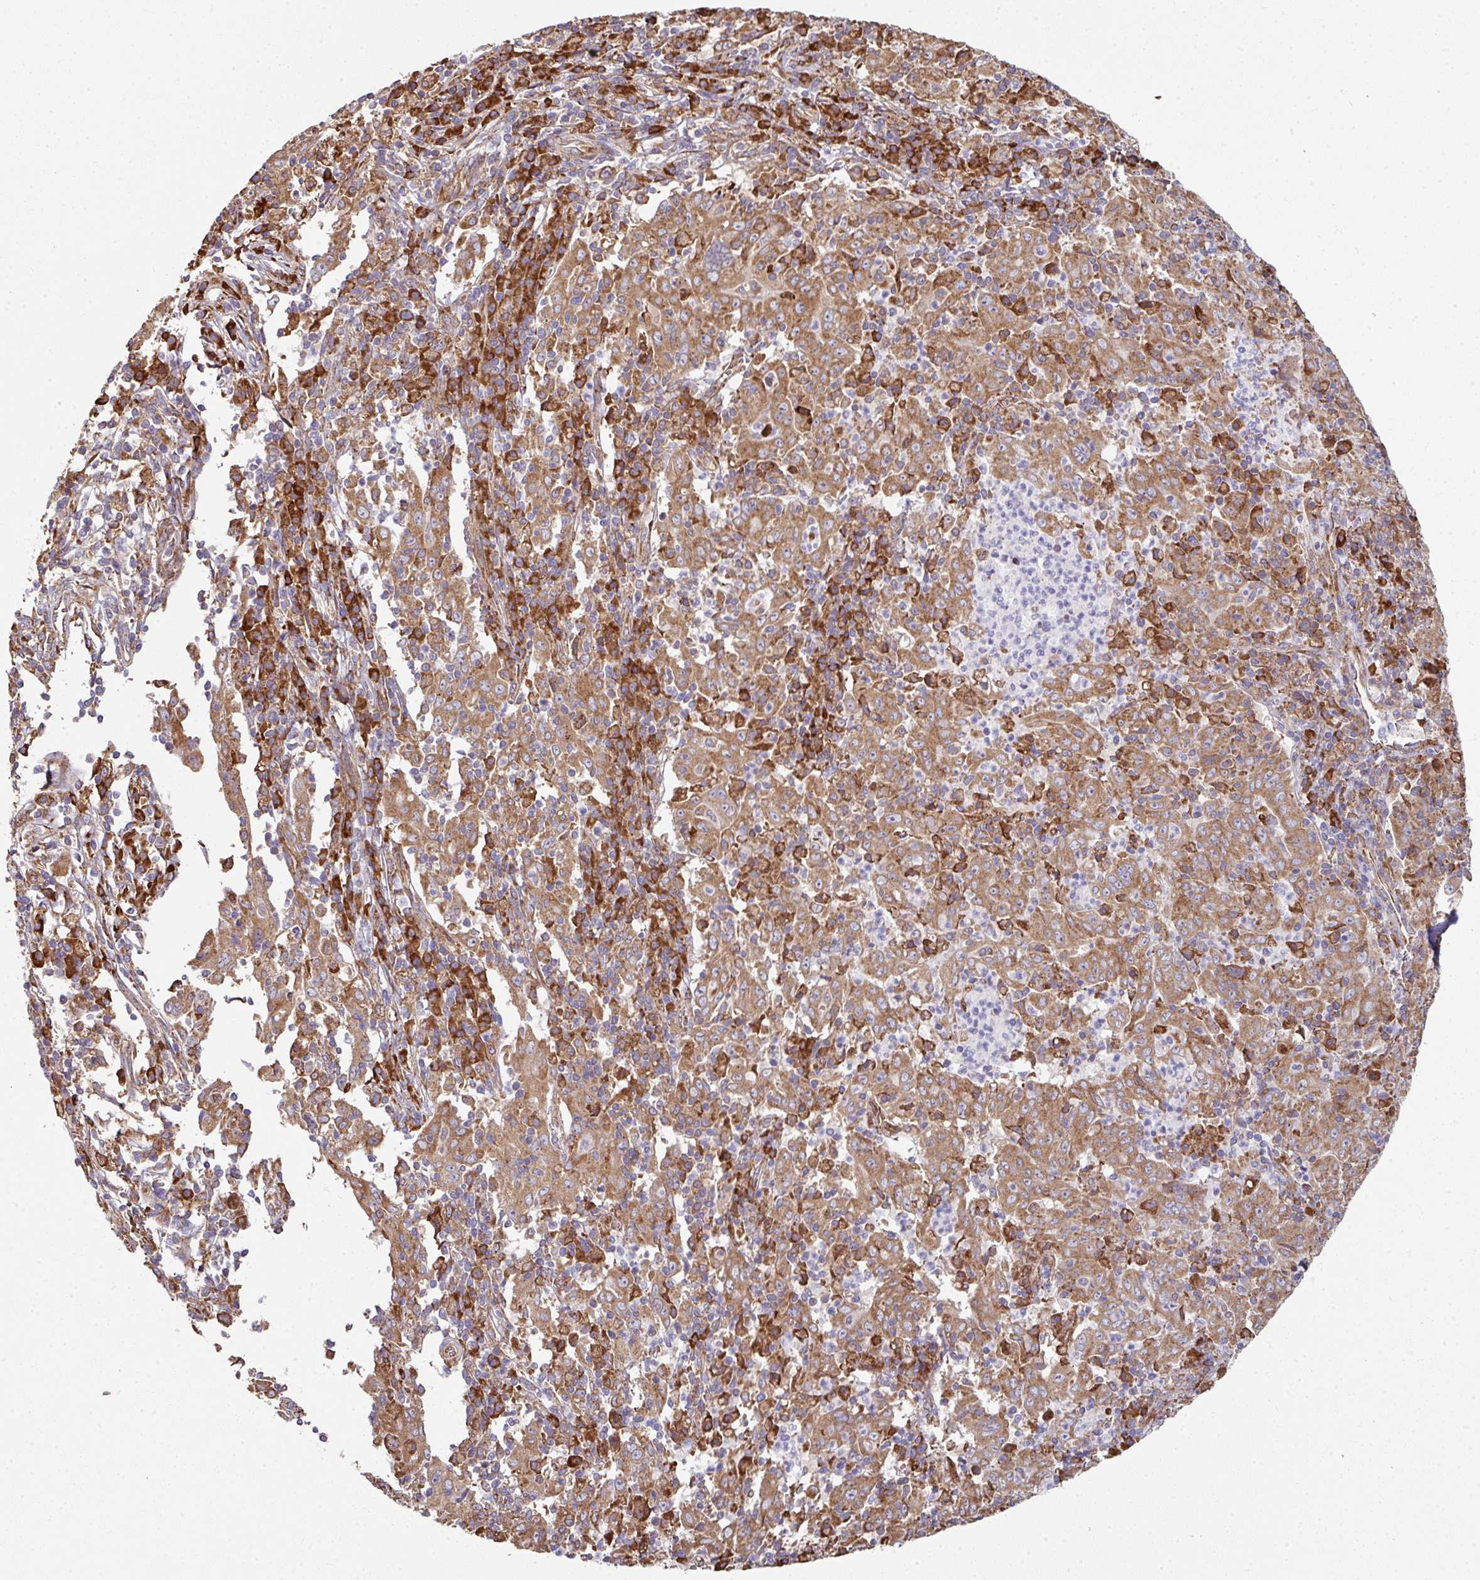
{"staining": {"intensity": "moderate", "quantity": ">75%", "location": "cytoplasmic/membranous"}, "tissue": "pancreatic cancer", "cell_type": "Tumor cells", "image_type": "cancer", "snomed": [{"axis": "morphology", "description": "Adenocarcinoma, NOS"}, {"axis": "topography", "description": "Pancreas"}], "caption": "The photomicrograph reveals staining of adenocarcinoma (pancreatic), revealing moderate cytoplasmic/membranous protein positivity (brown color) within tumor cells. The protein is shown in brown color, while the nuclei are stained blue.", "gene": "FAT4", "patient": {"sex": "male", "age": 63}}